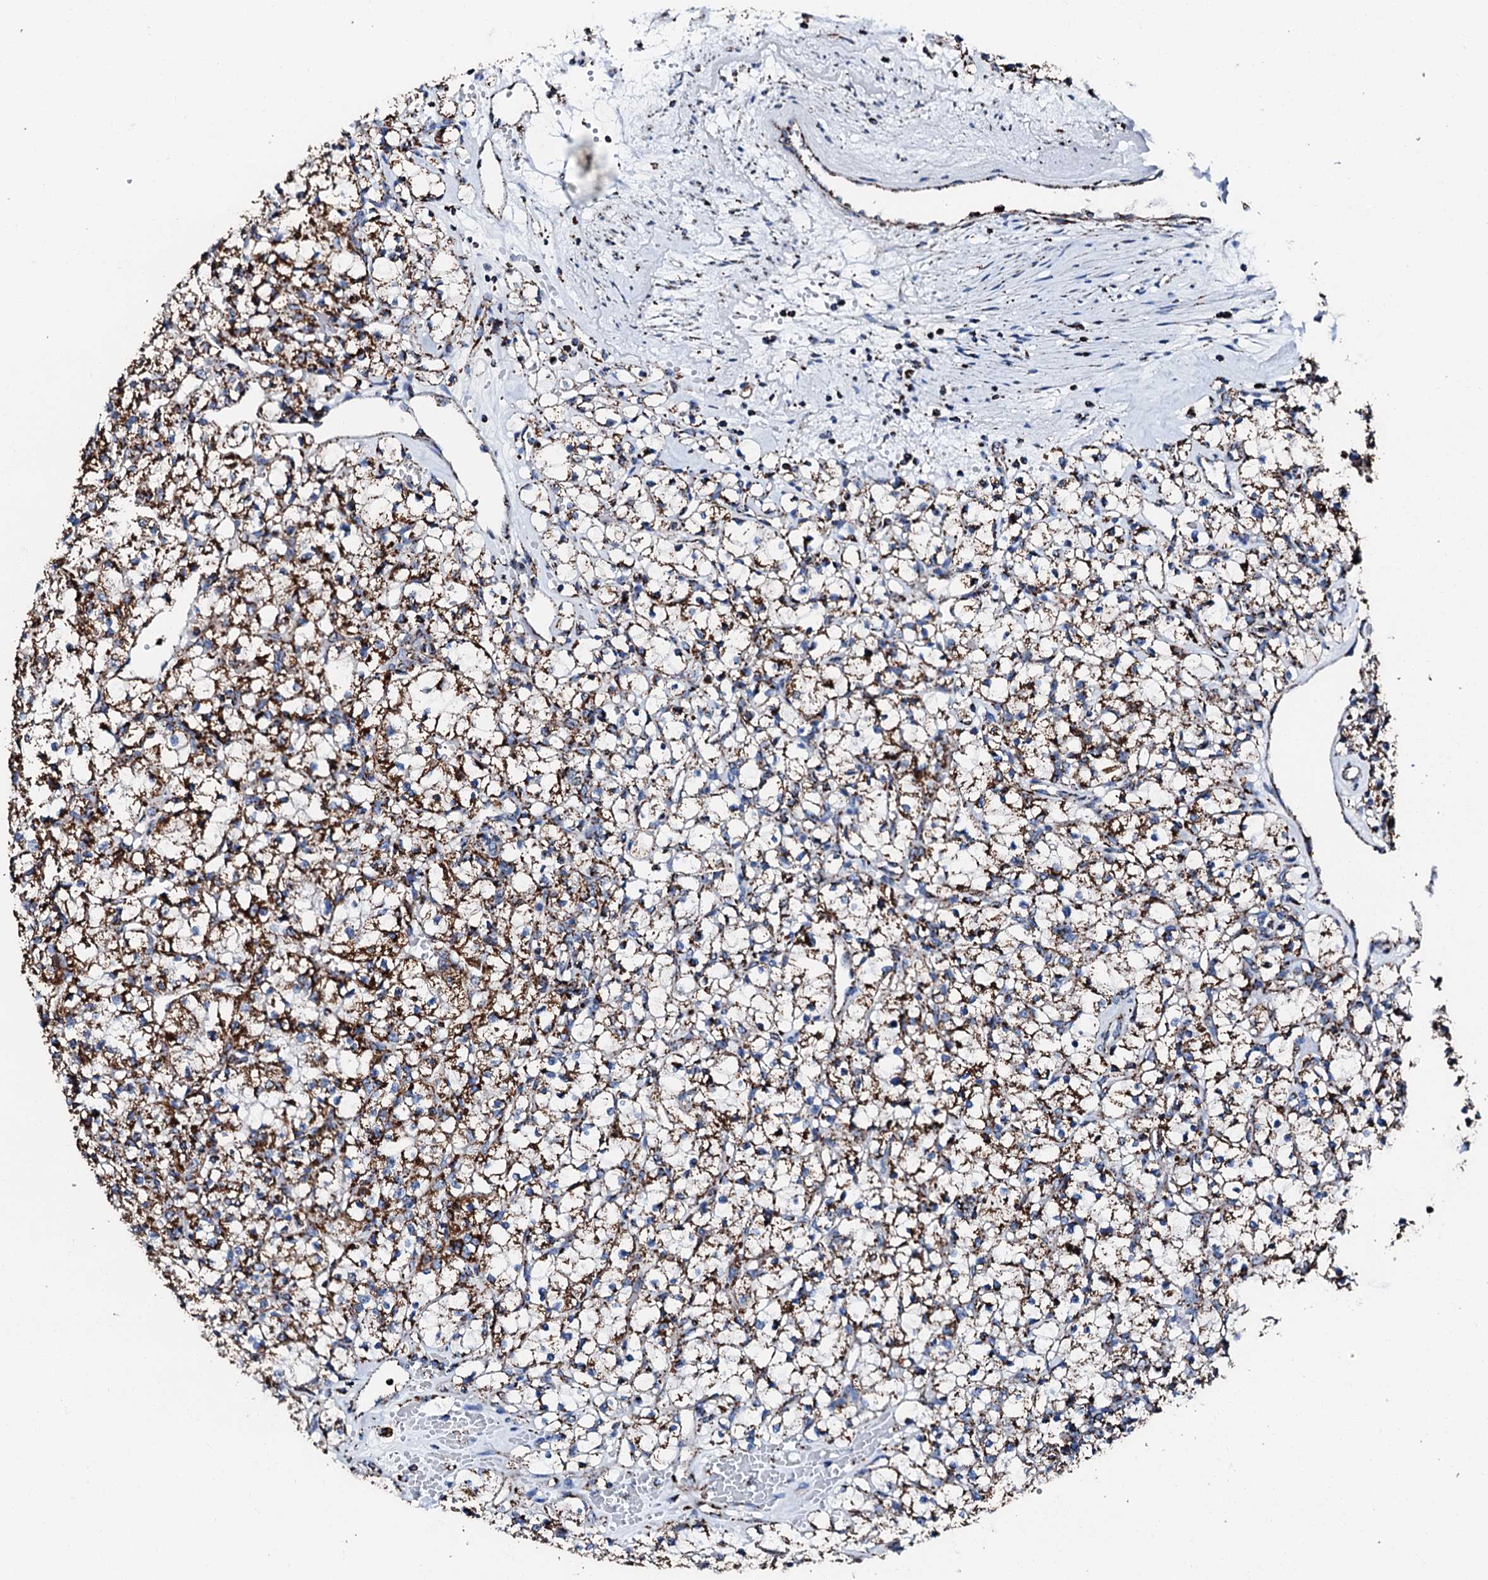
{"staining": {"intensity": "strong", "quantity": ">75%", "location": "cytoplasmic/membranous"}, "tissue": "renal cancer", "cell_type": "Tumor cells", "image_type": "cancer", "snomed": [{"axis": "morphology", "description": "Adenocarcinoma, NOS"}, {"axis": "topography", "description": "Kidney"}], "caption": "Protein analysis of renal adenocarcinoma tissue displays strong cytoplasmic/membranous expression in about >75% of tumor cells. (brown staining indicates protein expression, while blue staining denotes nuclei).", "gene": "HADH", "patient": {"sex": "female", "age": 59}}